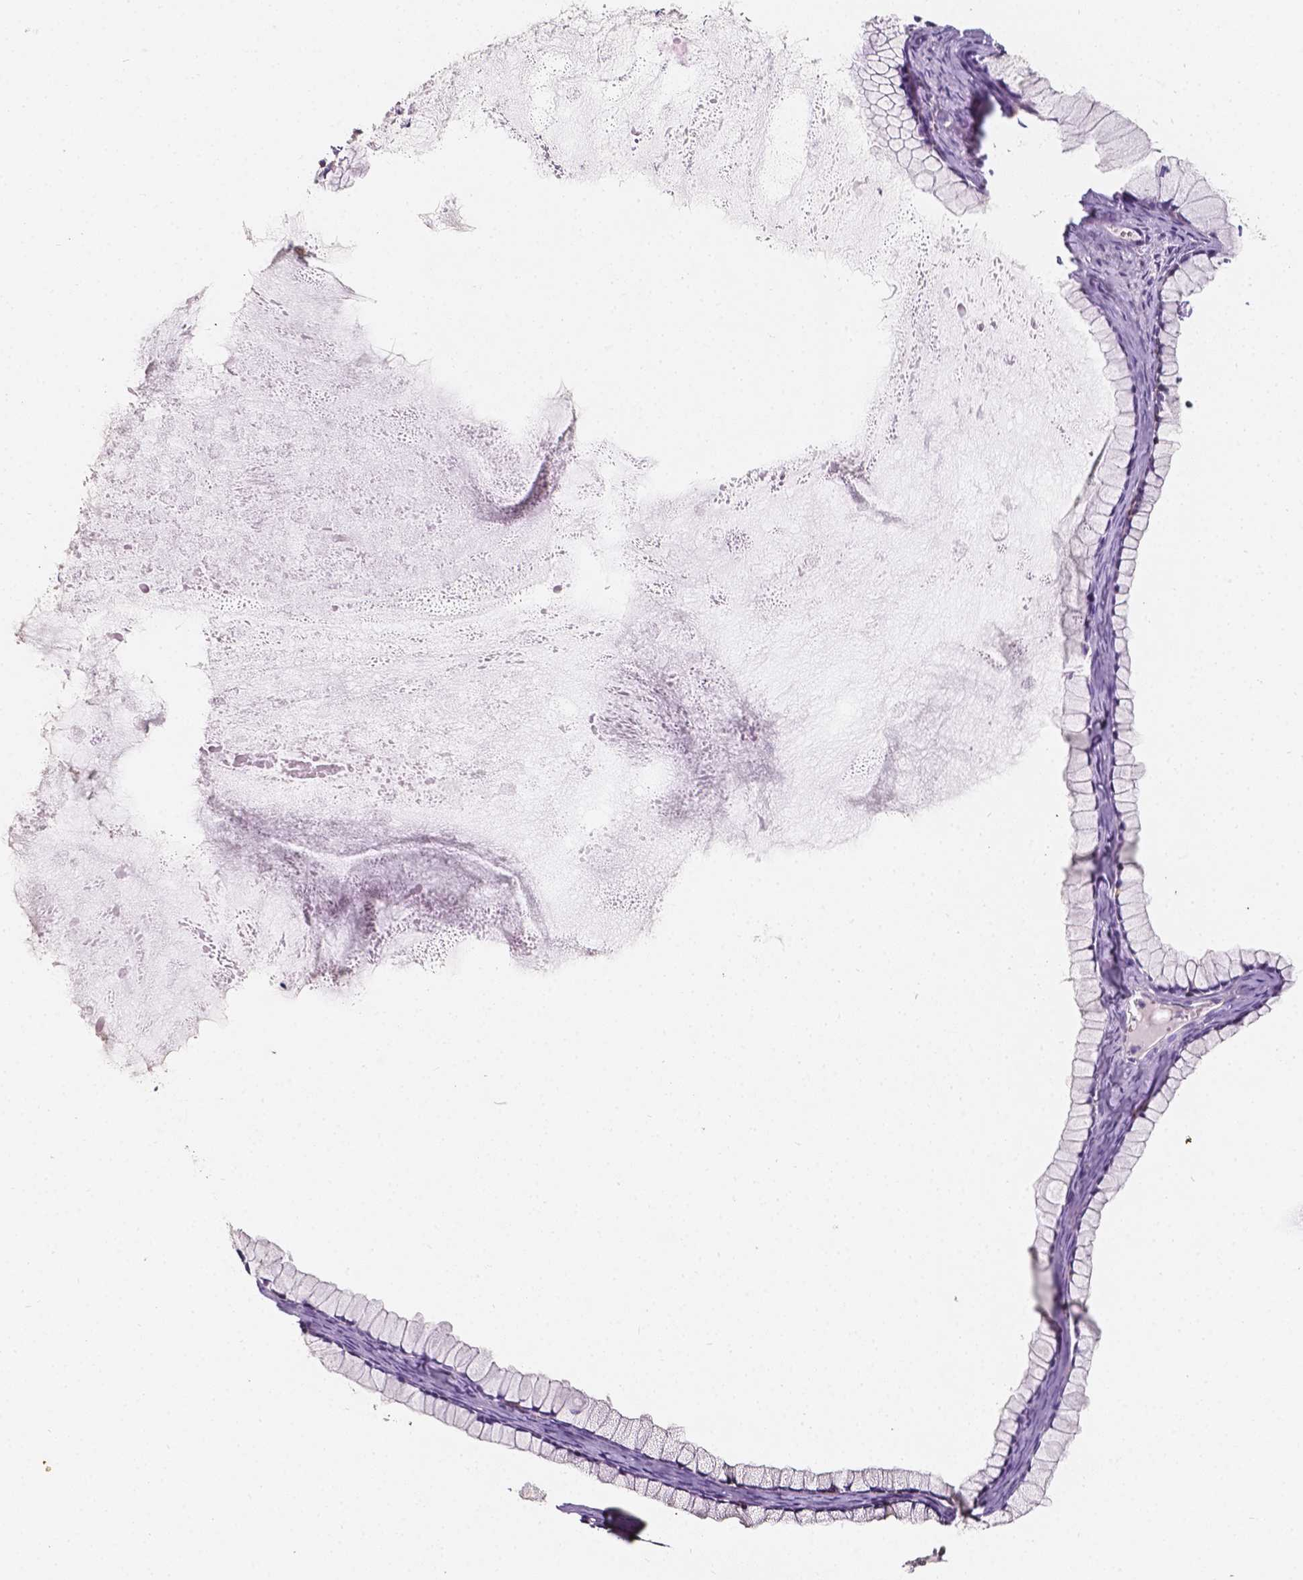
{"staining": {"intensity": "negative", "quantity": "none", "location": "none"}, "tissue": "ovarian cancer", "cell_type": "Tumor cells", "image_type": "cancer", "snomed": [{"axis": "morphology", "description": "Cystadenocarcinoma, mucinous, NOS"}, {"axis": "topography", "description": "Ovary"}], "caption": "Ovarian cancer (mucinous cystadenocarcinoma) was stained to show a protein in brown. There is no significant positivity in tumor cells.", "gene": "TAL1", "patient": {"sex": "female", "age": 41}}